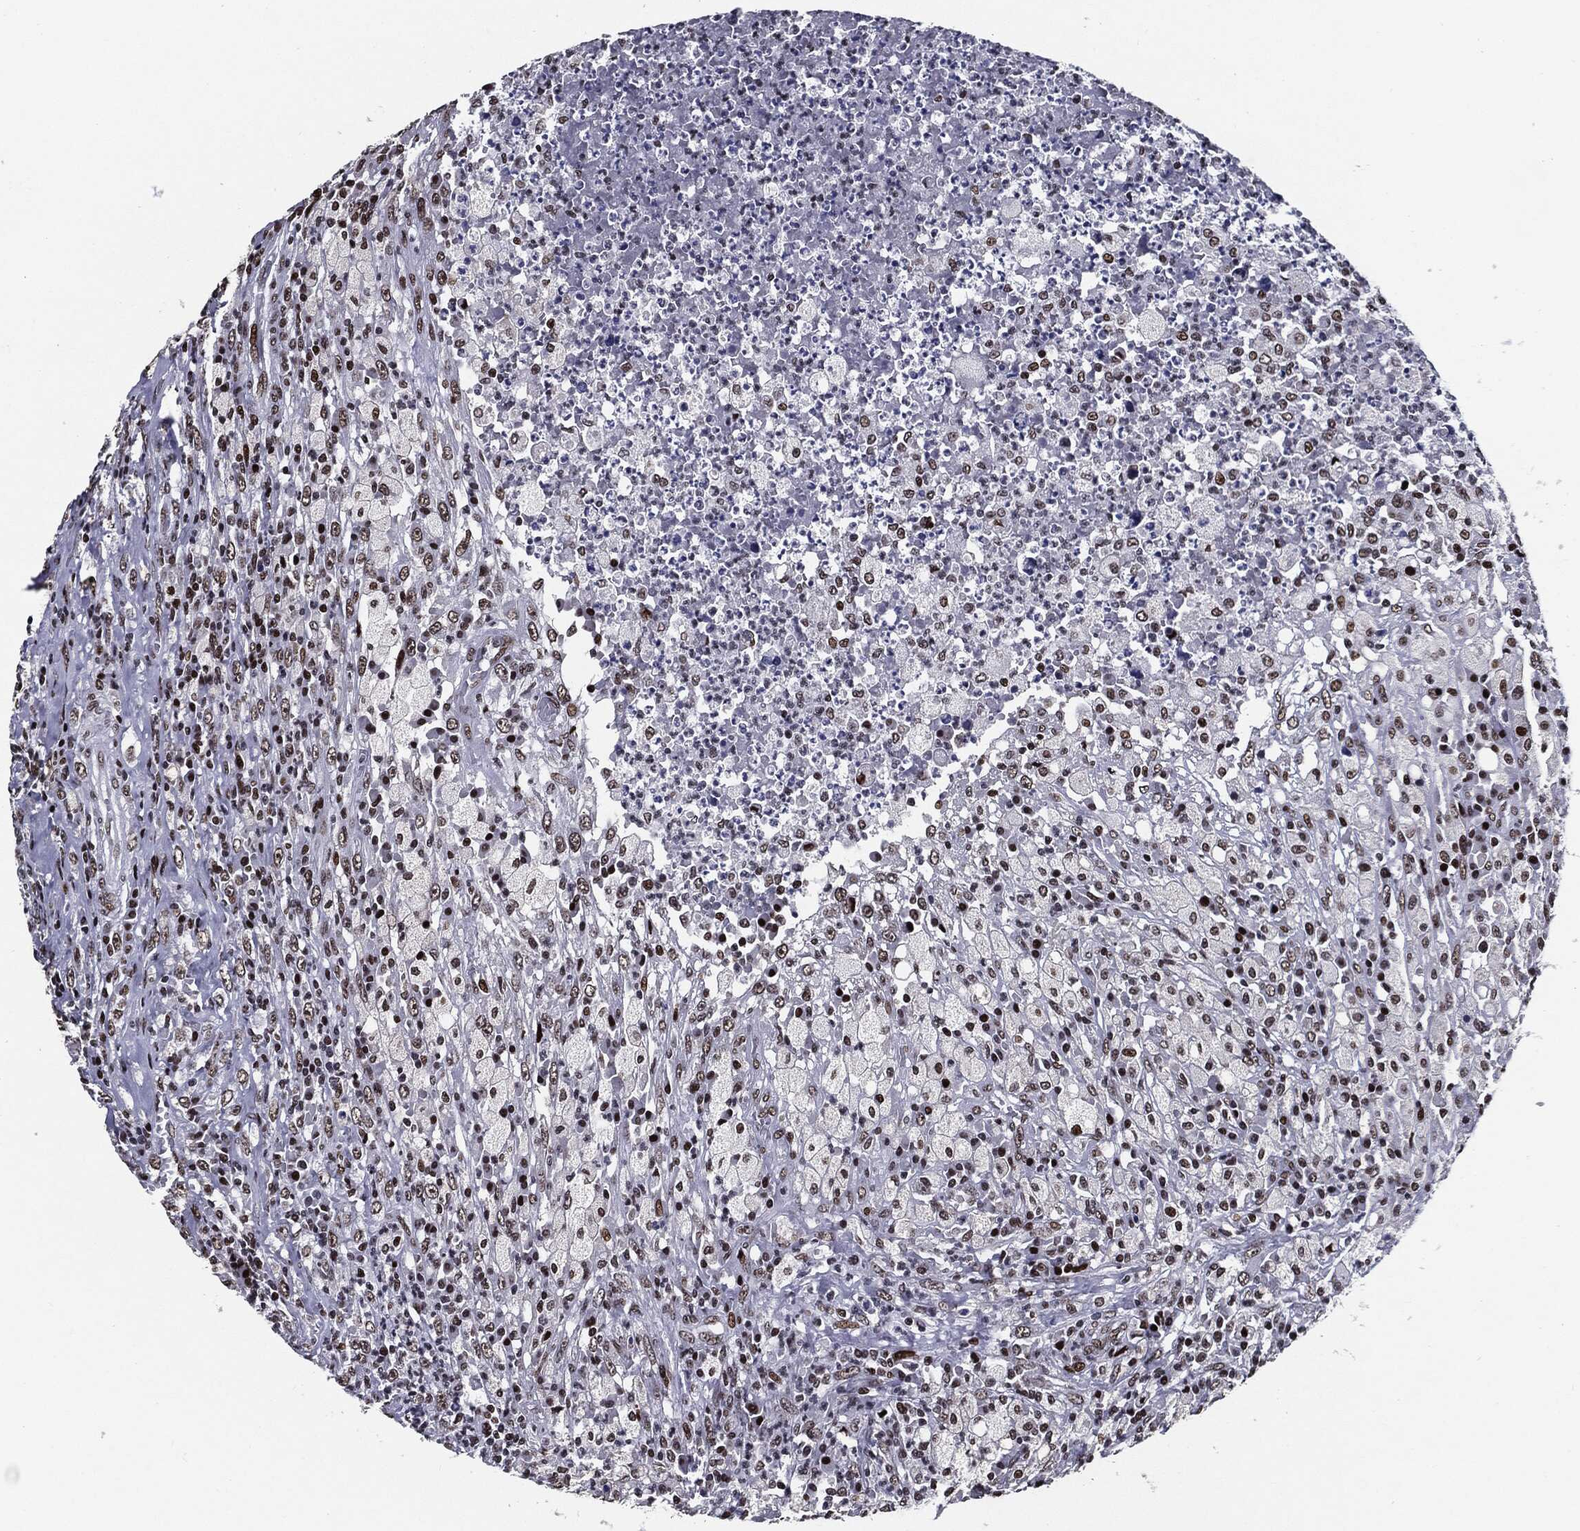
{"staining": {"intensity": "moderate", "quantity": "25%-75%", "location": "nuclear"}, "tissue": "testis cancer", "cell_type": "Tumor cells", "image_type": "cancer", "snomed": [{"axis": "morphology", "description": "Necrosis, NOS"}, {"axis": "morphology", "description": "Carcinoma, Embryonal, NOS"}, {"axis": "topography", "description": "Testis"}], "caption": "Human testis cancer (embryonal carcinoma) stained for a protein (brown) shows moderate nuclear positive staining in about 25%-75% of tumor cells.", "gene": "ZFP91", "patient": {"sex": "male", "age": 19}}